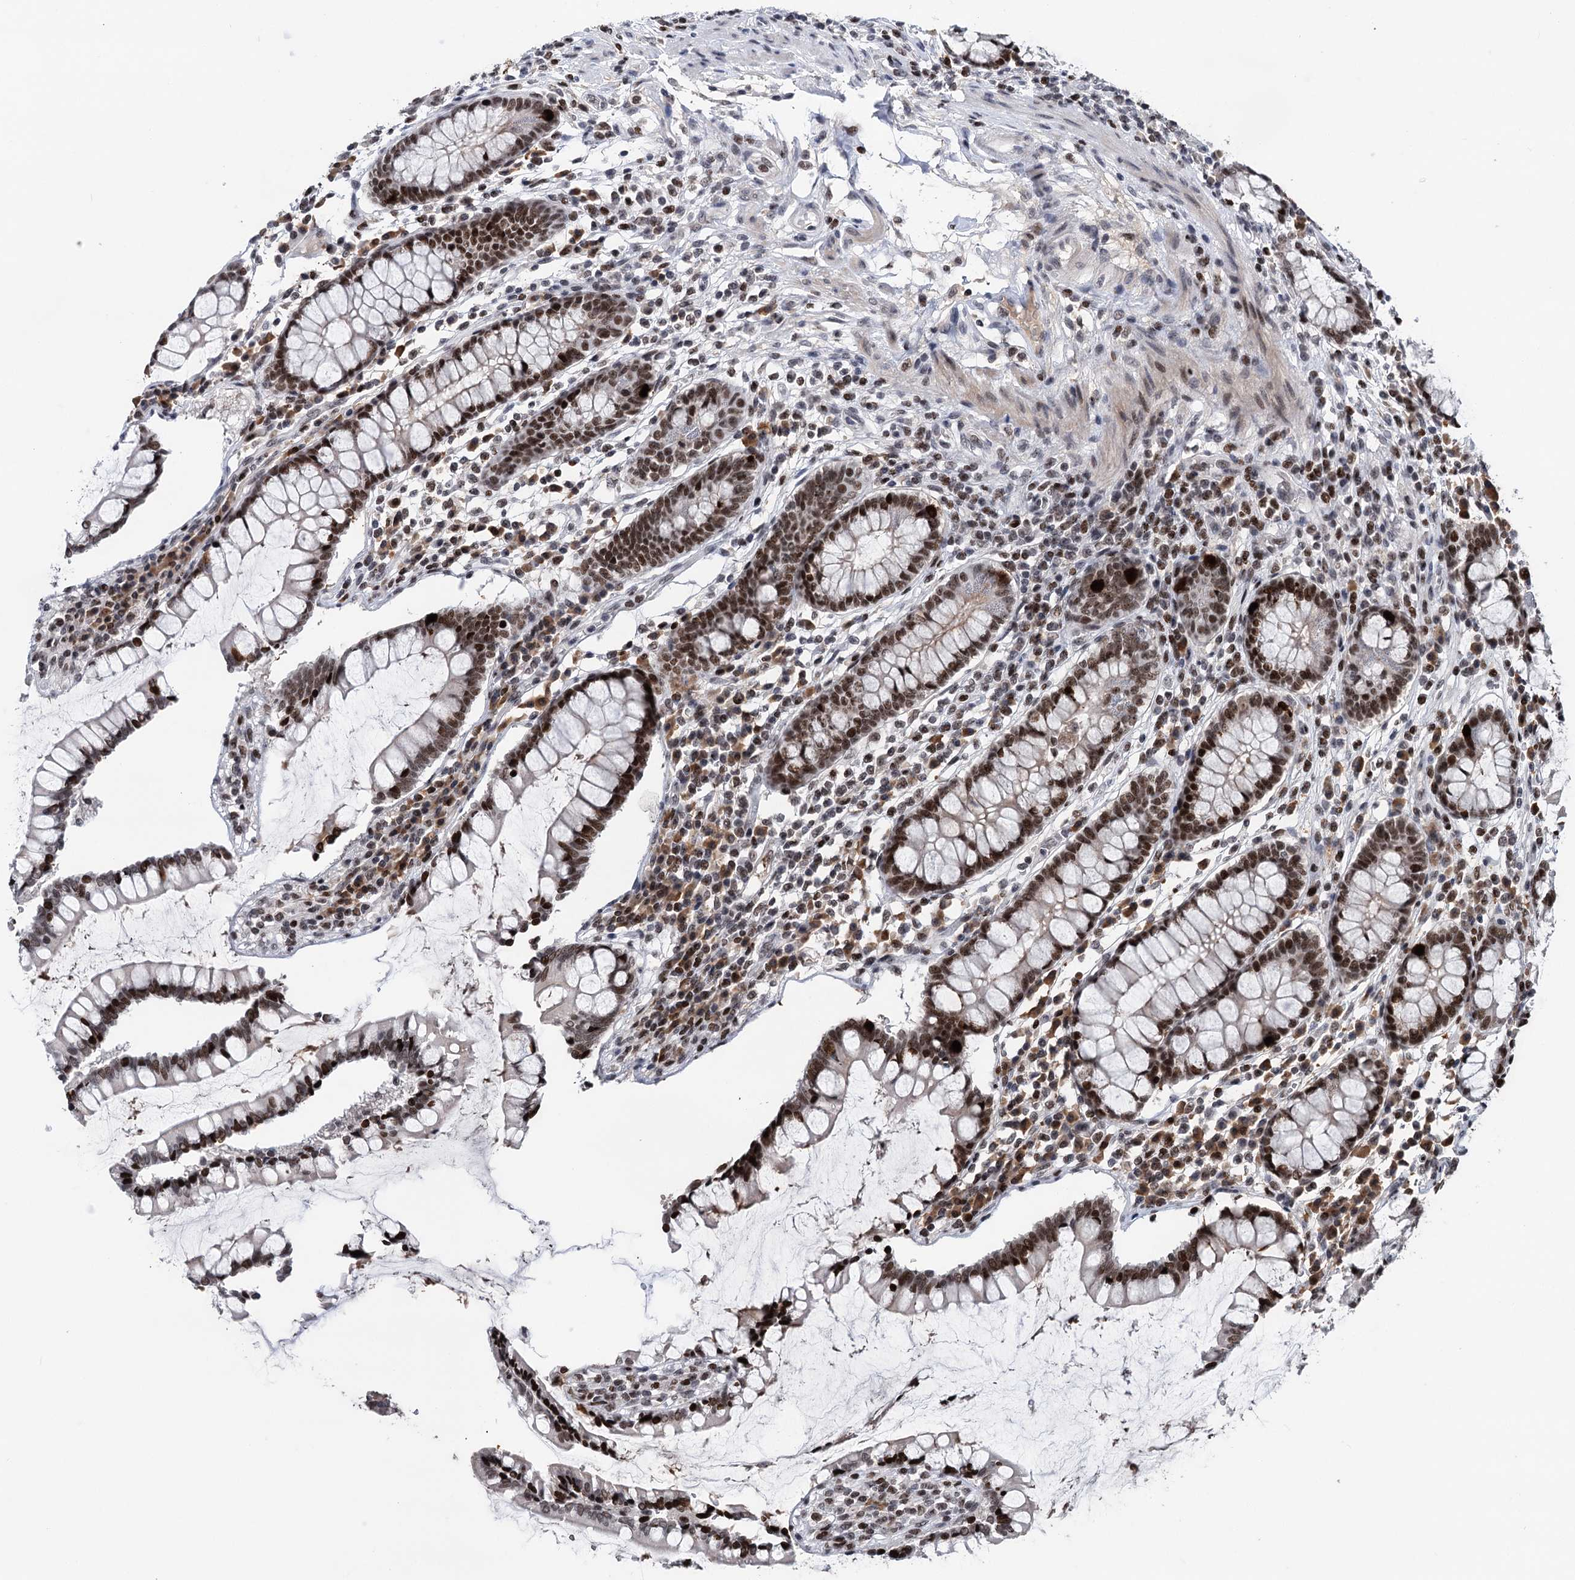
{"staining": {"intensity": "weak", "quantity": "<25%", "location": "cytoplasmic/membranous,nuclear"}, "tissue": "colon", "cell_type": "Endothelial cells", "image_type": "normal", "snomed": [{"axis": "morphology", "description": "Normal tissue, NOS"}, {"axis": "topography", "description": "Colon"}], "caption": "The immunohistochemistry (IHC) image has no significant positivity in endothelial cells of colon. (Stains: DAB (3,3'-diaminobenzidine) immunohistochemistry (IHC) with hematoxylin counter stain, Microscopy: brightfield microscopy at high magnification).", "gene": "ZCCHC10", "patient": {"sex": "female", "age": 79}}